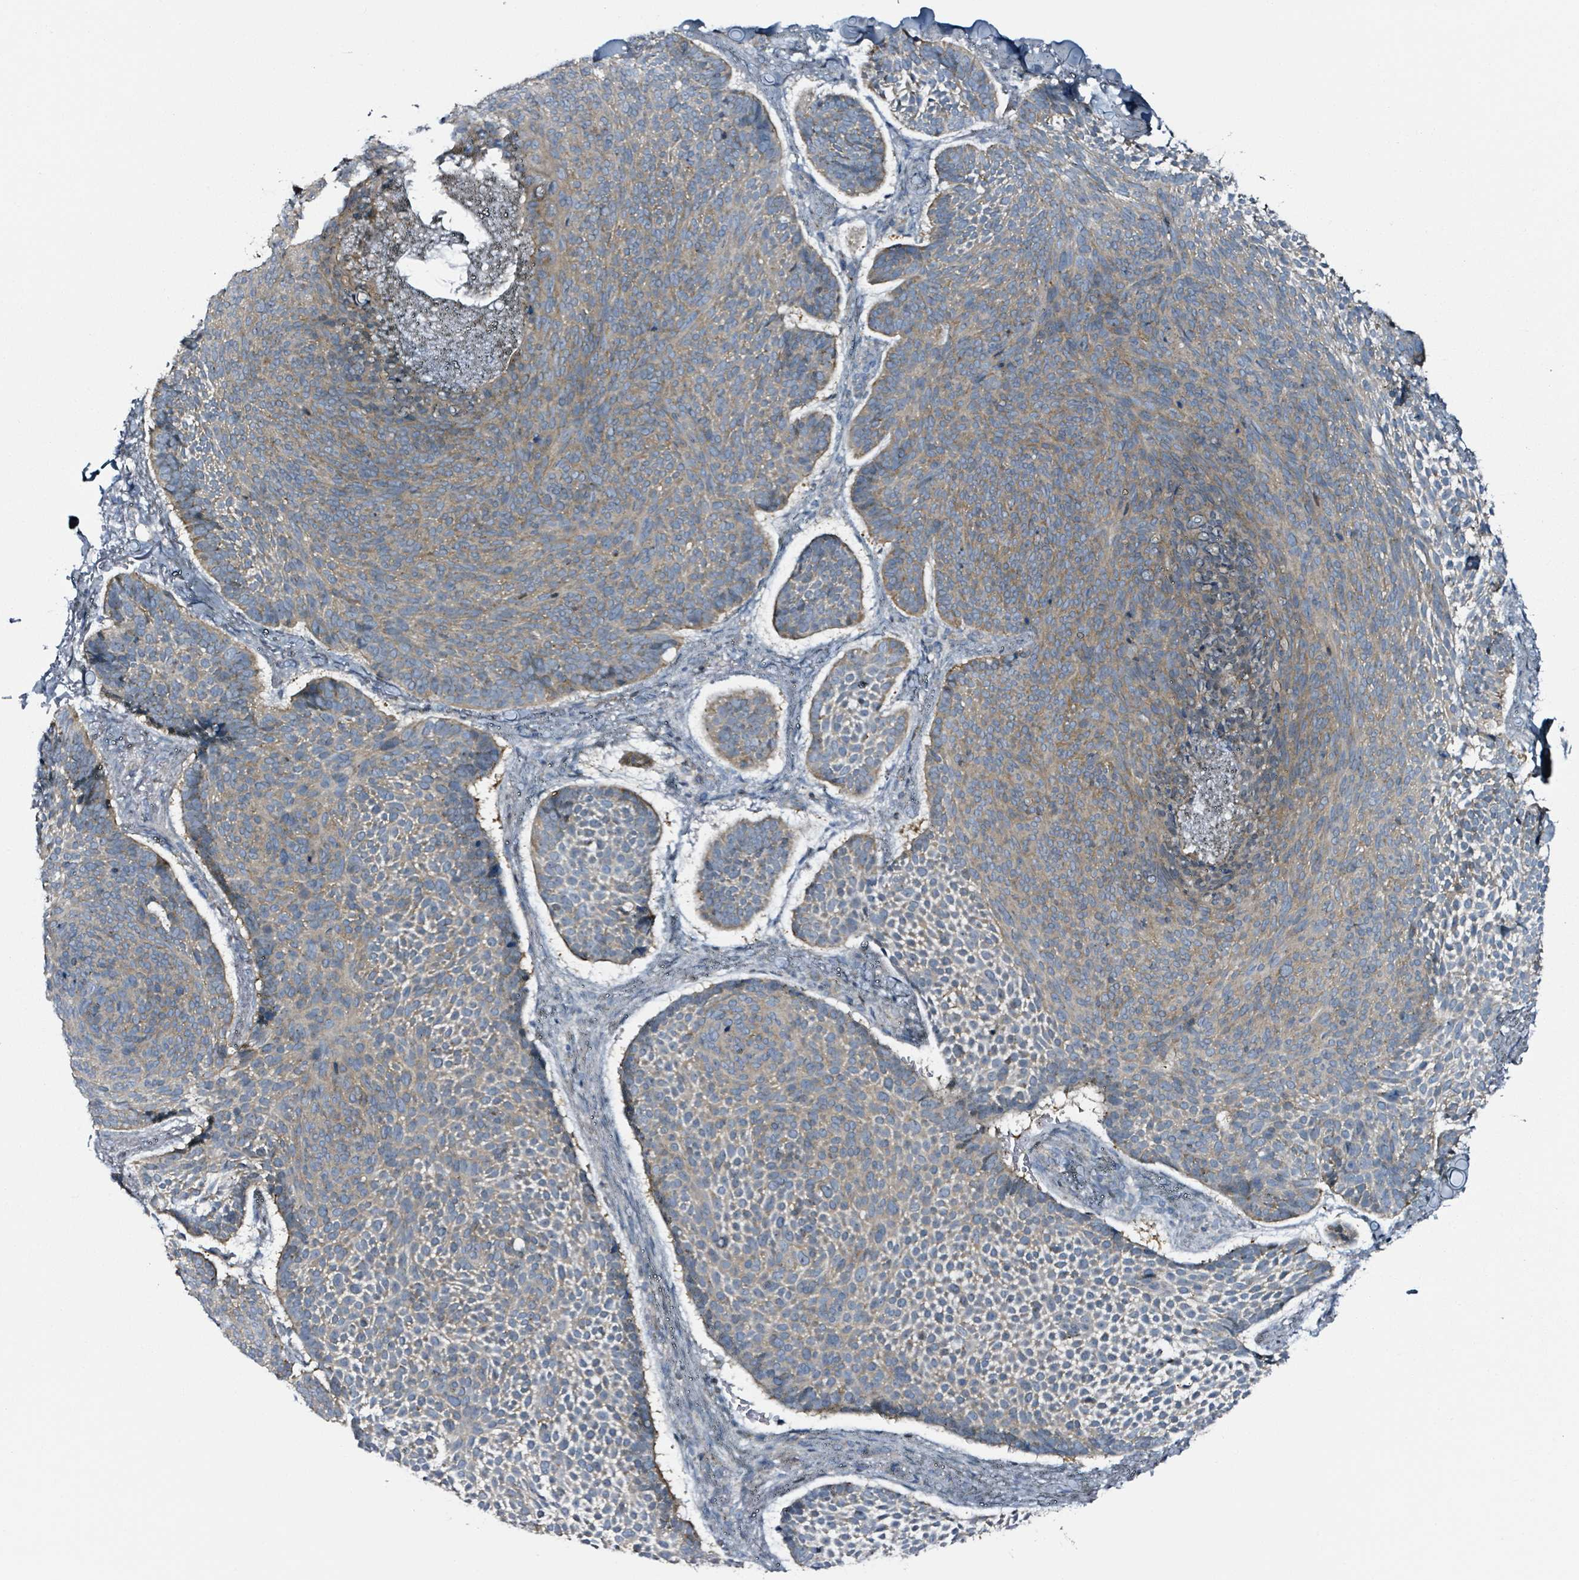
{"staining": {"intensity": "moderate", "quantity": "25%-75%", "location": "cytoplasmic/membranous"}, "tissue": "skin cancer", "cell_type": "Tumor cells", "image_type": "cancer", "snomed": [{"axis": "morphology", "description": "Basal cell carcinoma"}, {"axis": "topography", "description": "Skin"}], "caption": "A medium amount of moderate cytoplasmic/membranous positivity is appreciated in approximately 25%-75% of tumor cells in skin cancer (basal cell carcinoma) tissue. The protein is stained brown, and the nuclei are stained in blue (DAB (3,3'-diaminobenzidine) IHC with brightfield microscopy, high magnification).", "gene": "B3GAT3", "patient": {"sex": "male", "age": 70}}